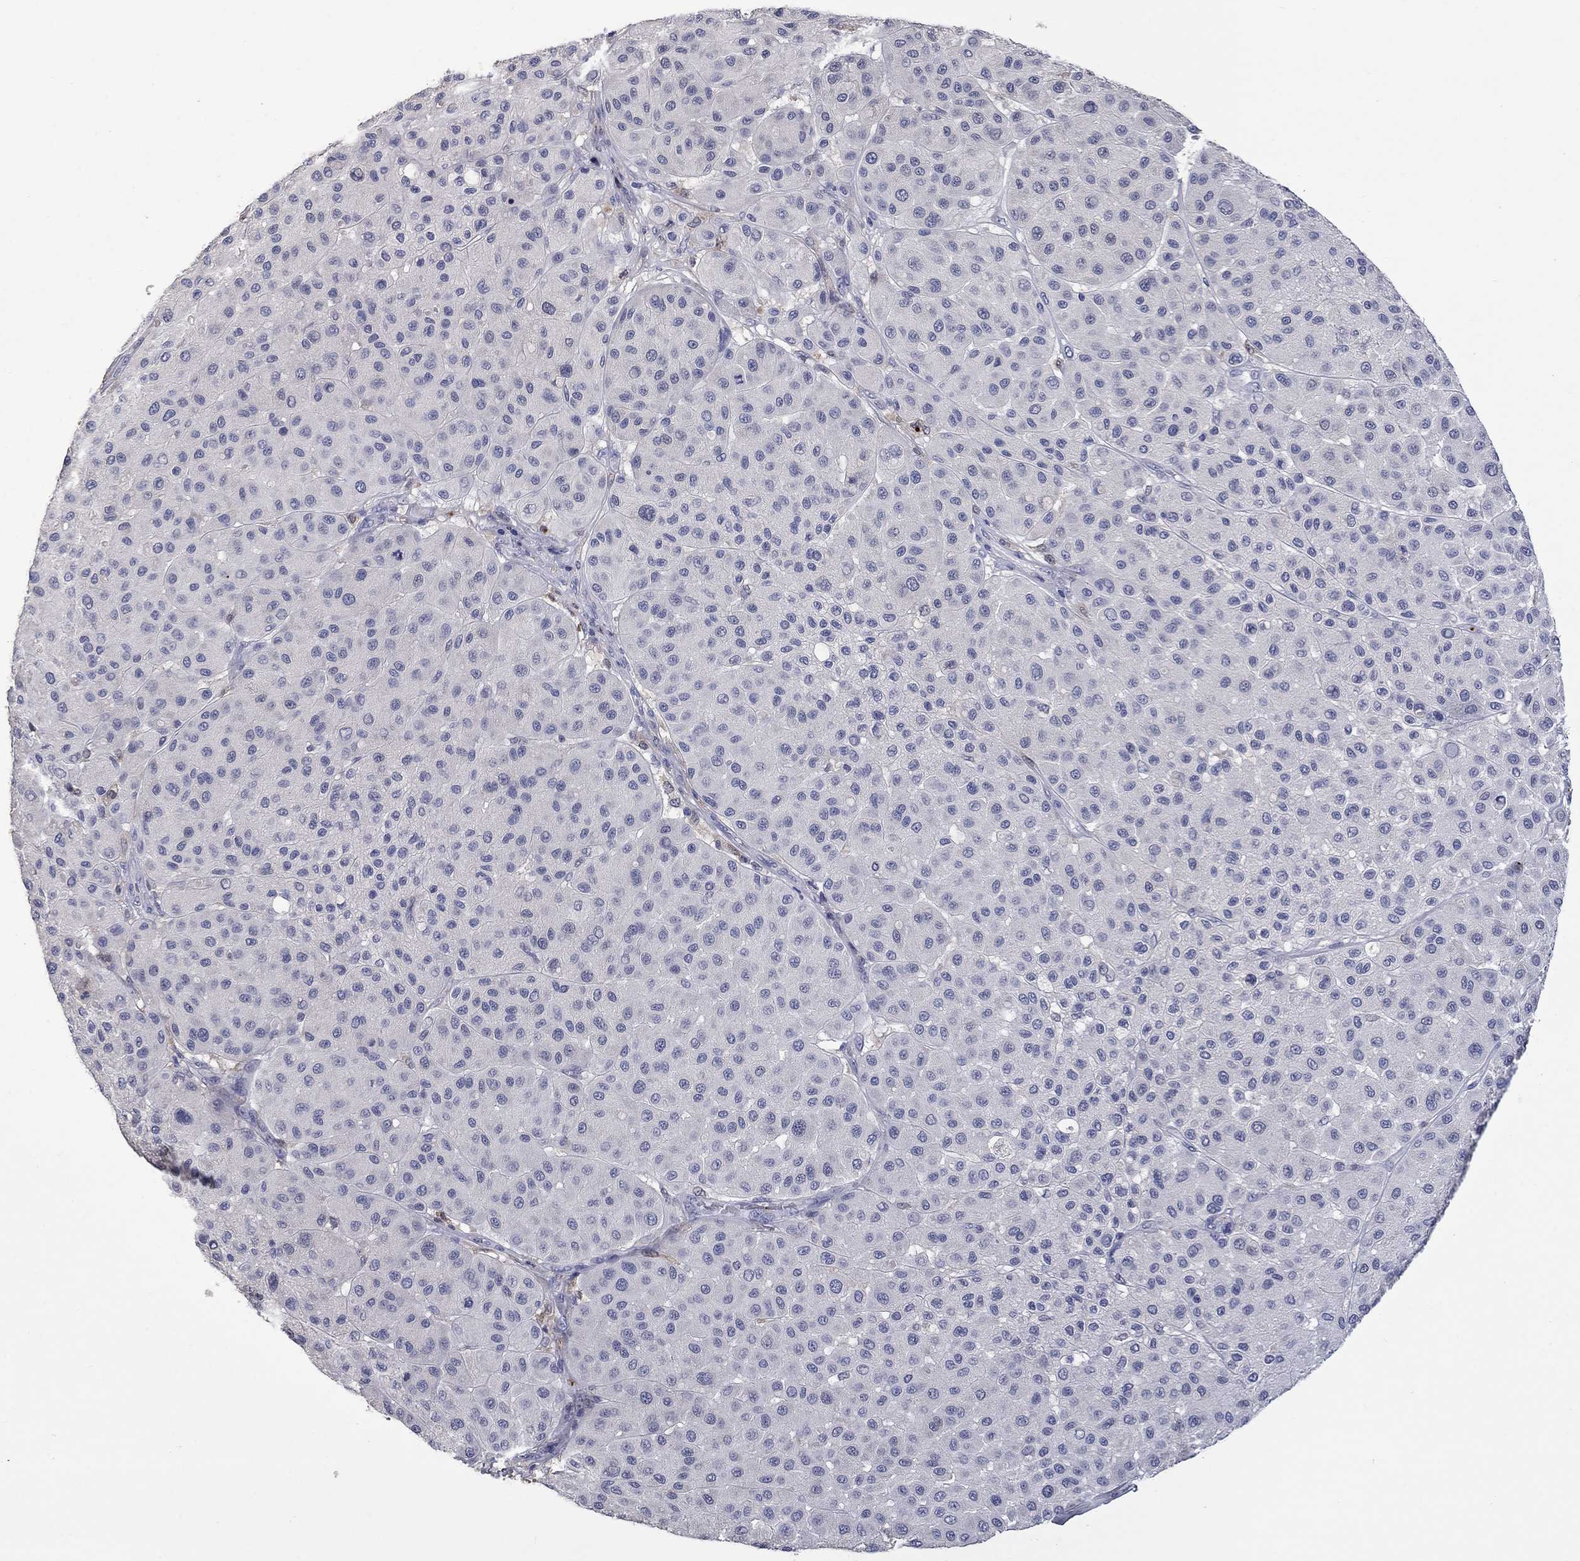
{"staining": {"intensity": "negative", "quantity": "none", "location": "none"}, "tissue": "melanoma", "cell_type": "Tumor cells", "image_type": "cancer", "snomed": [{"axis": "morphology", "description": "Malignant melanoma, Metastatic site"}, {"axis": "topography", "description": "Smooth muscle"}], "caption": "Immunohistochemical staining of human melanoma reveals no significant positivity in tumor cells.", "gene": "PLEK", "patient": {"sex": "male", "age": 41}}